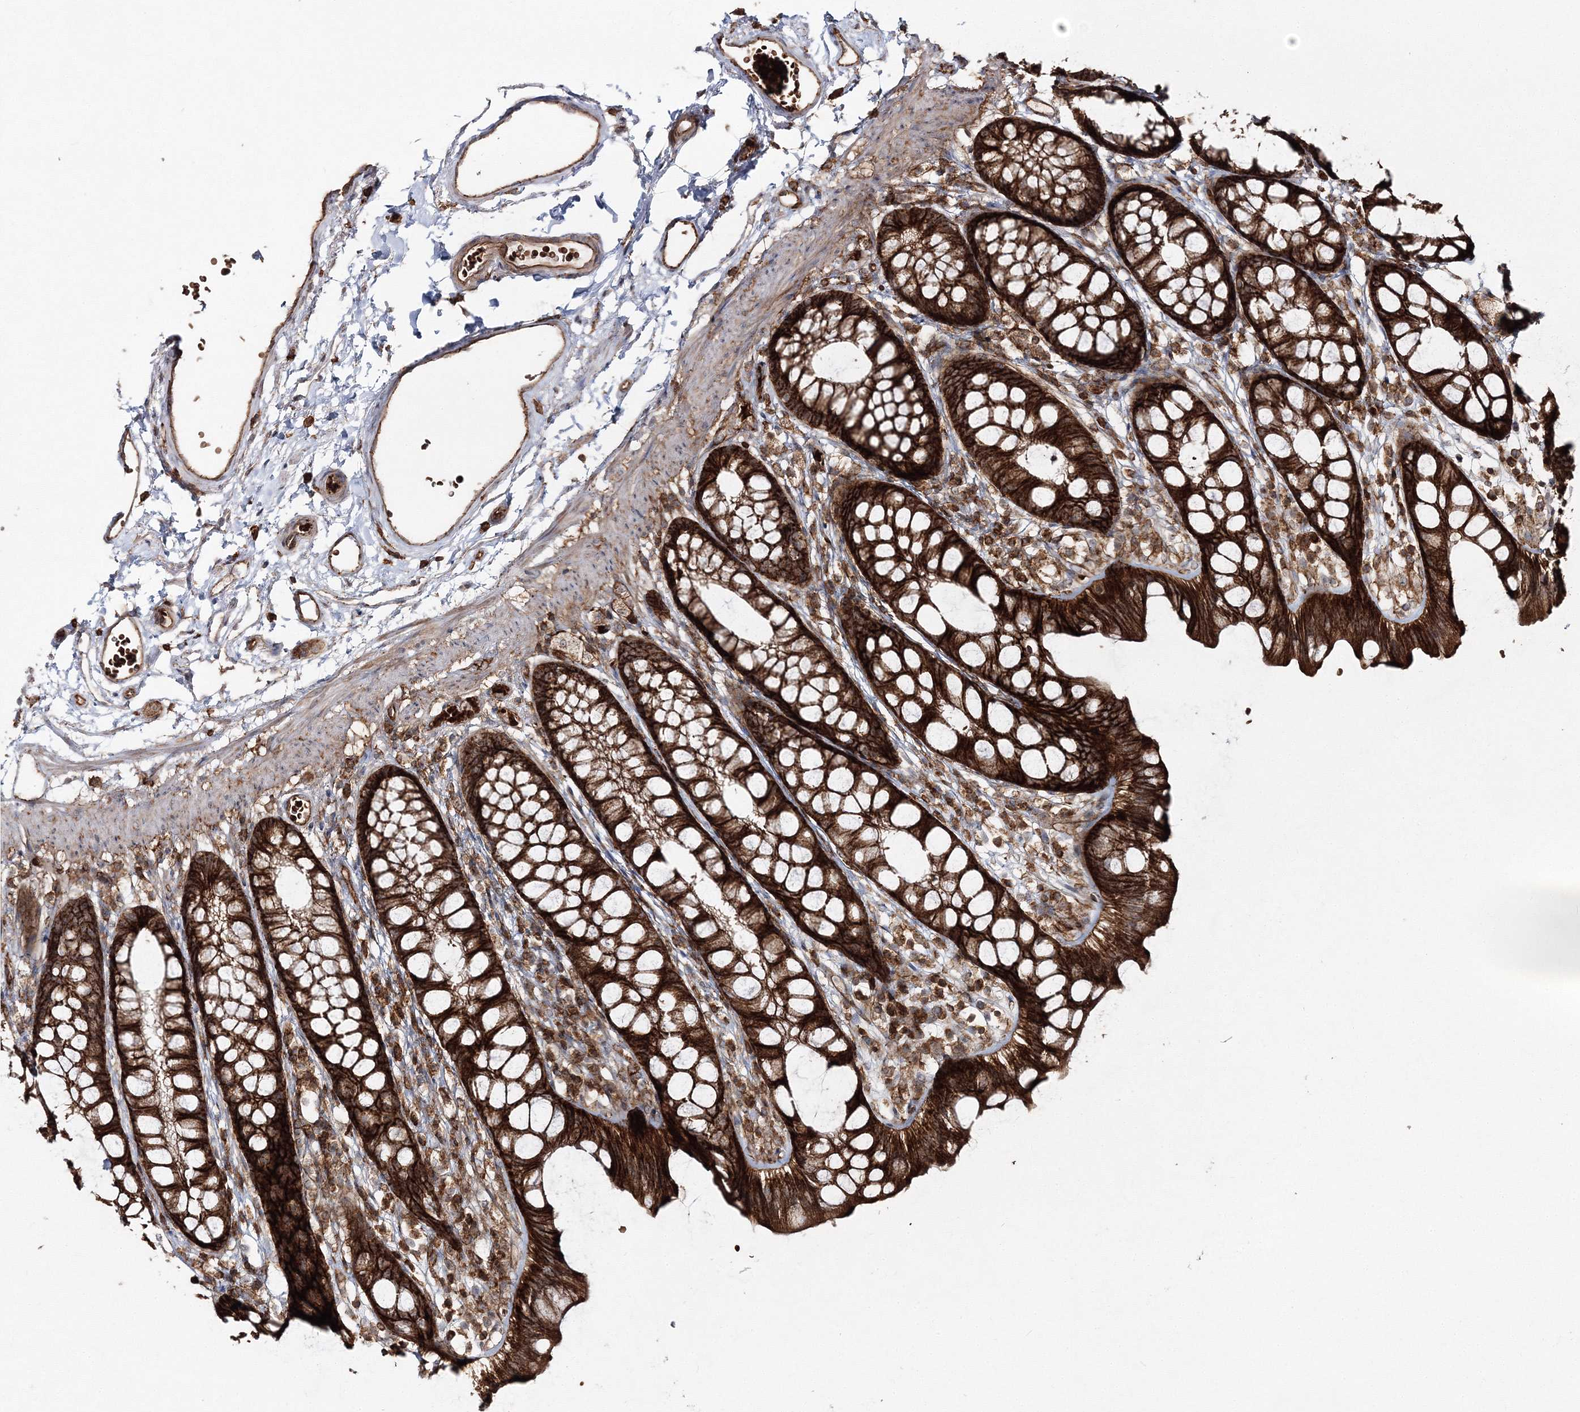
{"staining": {"intensity": "strong", "quantity": ">75%", "location": "cytoplasmic/membranous"}, "tissue": "rectum", "cell_type": "Glandular cells", "image_type": "normal", "snomed": [{"axis": "morphology", "description": "Normal tissue, NOS"}, {"axis": "topography", "description": "Rectum"}], "caption": "This is a micrograph of immunohistochemistry staining of normal rectum, which shows strong staining in the cytoplasmic/membranous of glandular cells.", "gene": "PCBD2", "patient": {"sex": "female", "age": 65}}